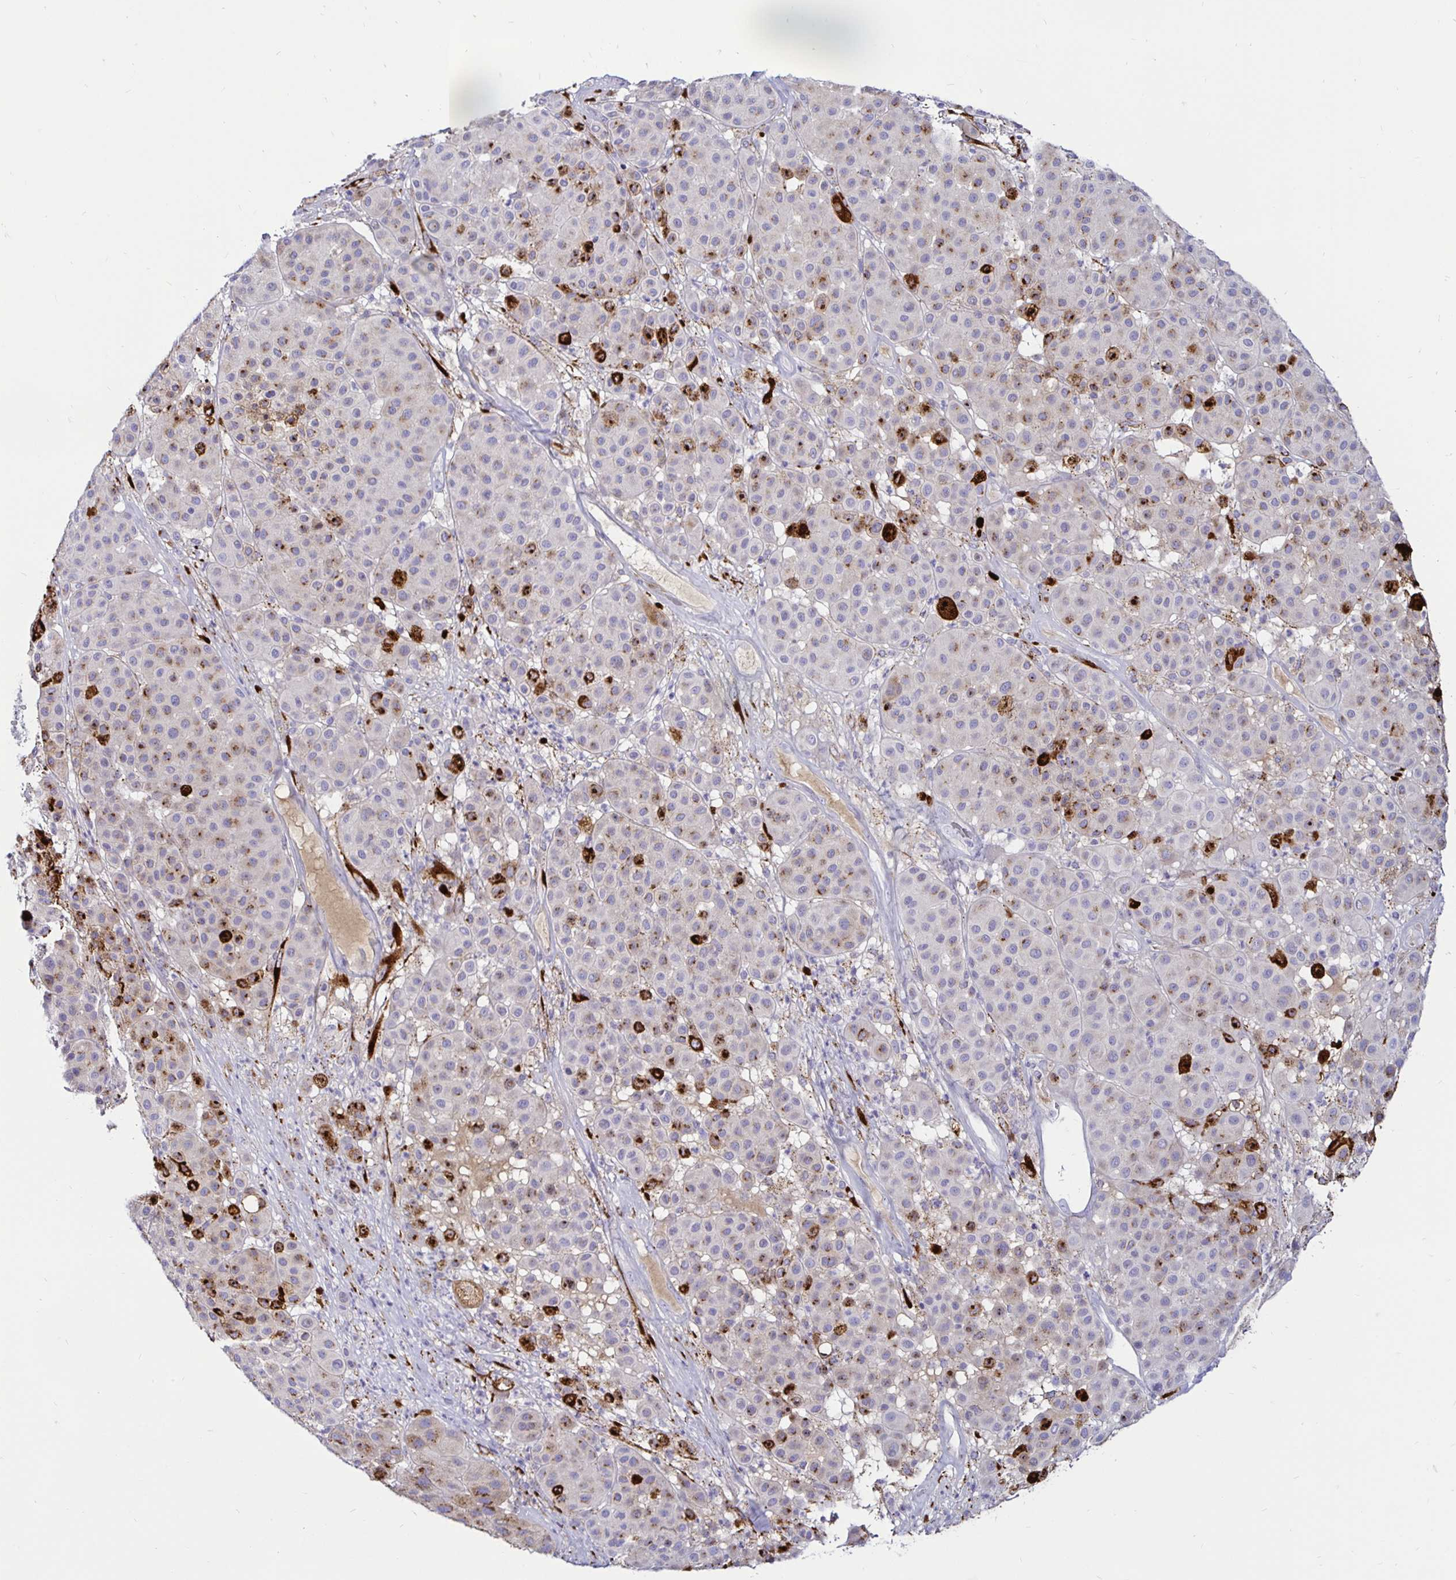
{"staining": {"intensity": "strong", "quantity": "<25%", "location": "cytoplasmic/membranous"}, "tissue": "melanoma", "cell_type": "Tumor cells", "image_type": "cancer", "snomed": [{"axis": "morphology", "description": "Malignant melanoma, Metastatic site"}, {"axis": "topography", "description": "Smooth muscle"}], "caption": "Human melanoma stained with a protein marker displays strong staining in tumor cells.", "gene": "TIMP1", "patient": {"sex": "male", "age": 41}}